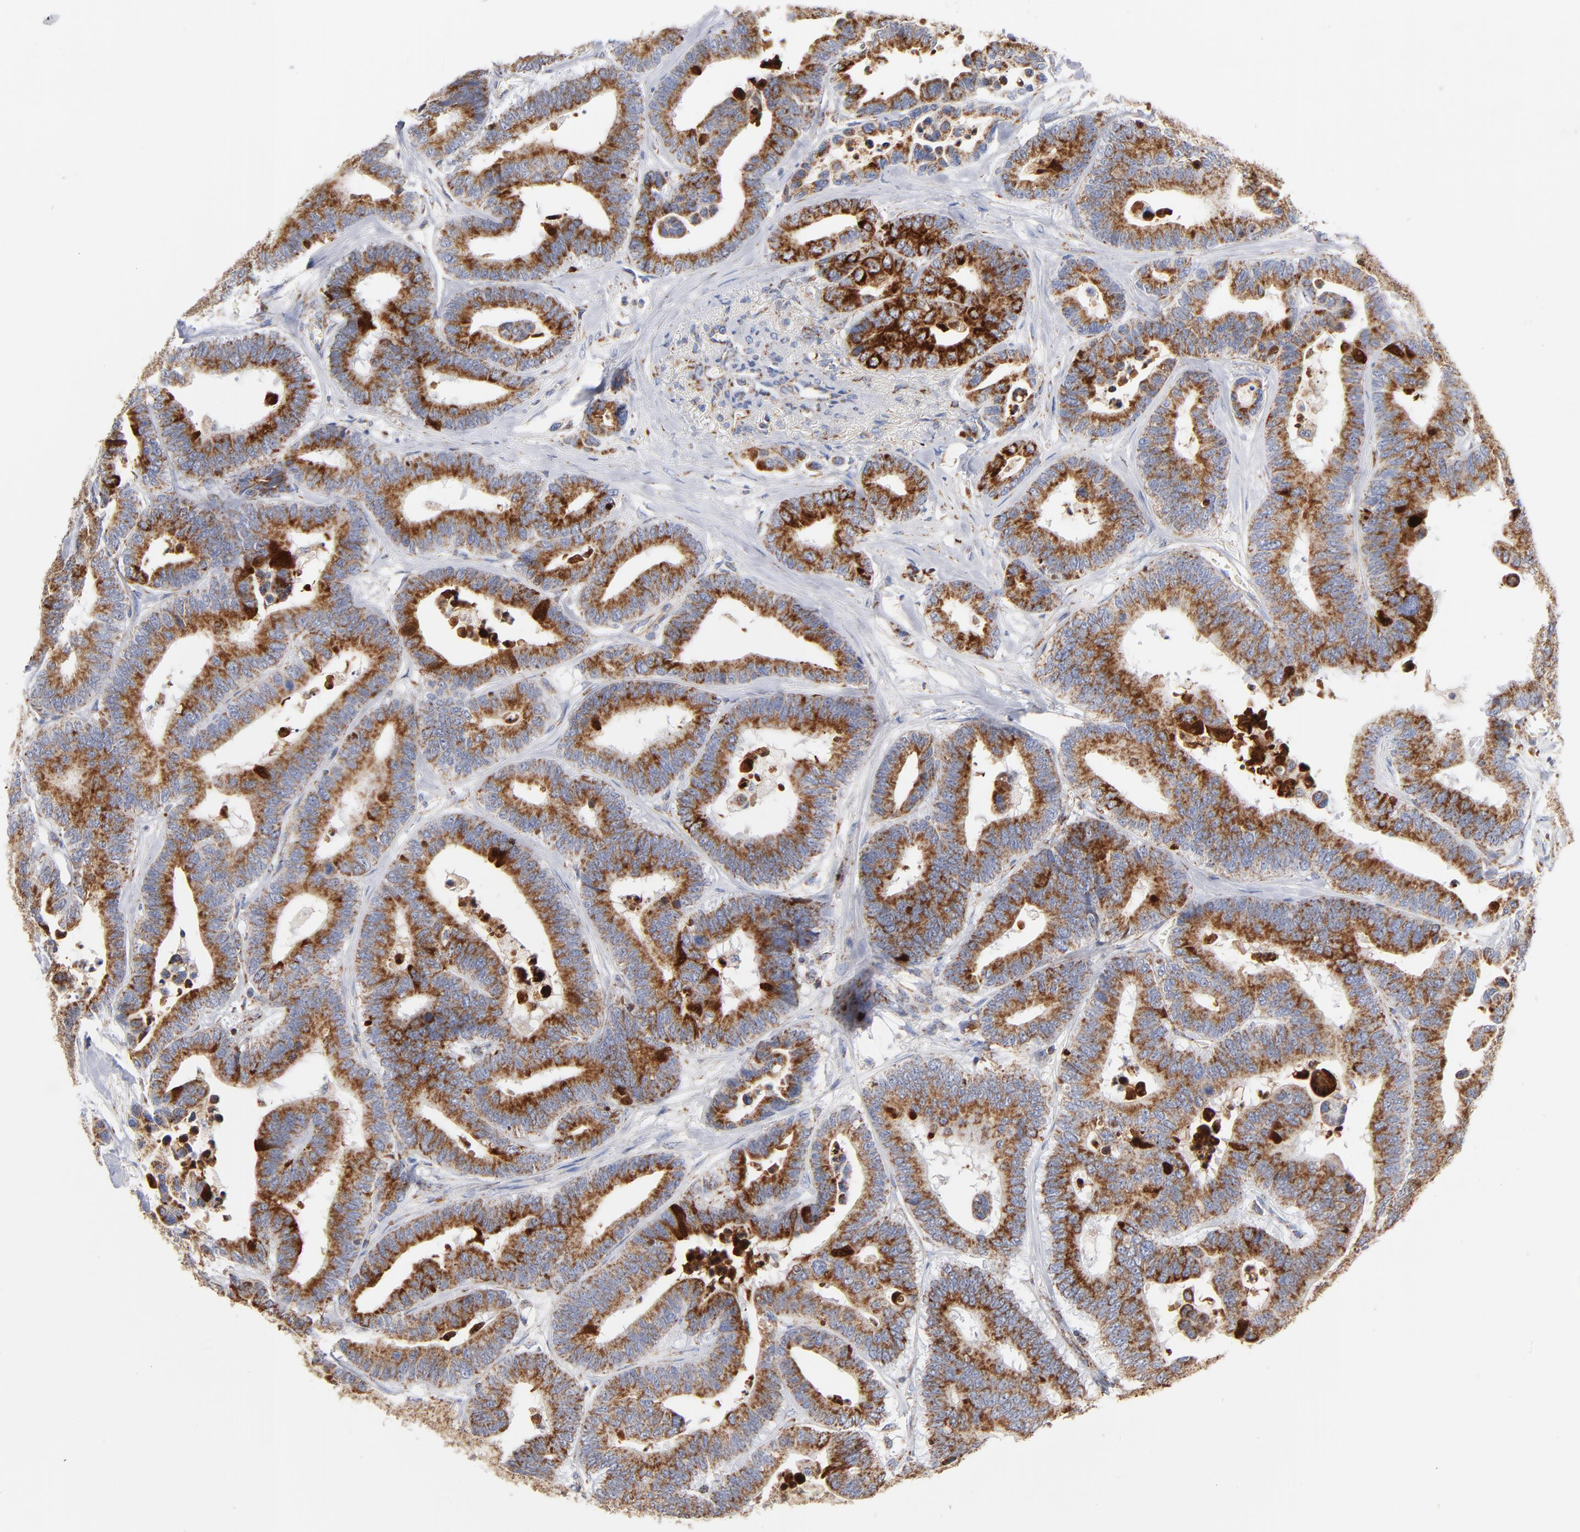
{"staining": {"intensity": "strong", "quantity": ">75%", "location": "cytoplasmic/membranous"}, "tissue": "colorectal cancer", "cell_type": "Tumor cells", "image_type": "cancer", "snomed": [{"axis": "morphology", "description": "Adenocarcinoma, NOS"}, {"axis": "topography", "description": "Colon"}], "caption": "Immunohistochemical staining of colorectal cancer (adenocarcinoma) exhibits high levels of strong cytoplasmic/membranous expression in about >75% of tumor cells. The staining was performed using DAB (3,3'-diaminobenzidine), with brown indicating positive protein expression. Nuclei are stained blue with hematoxylin.", "gene": "DIABLO", "patient": {"sex": "male", "age": 82}}